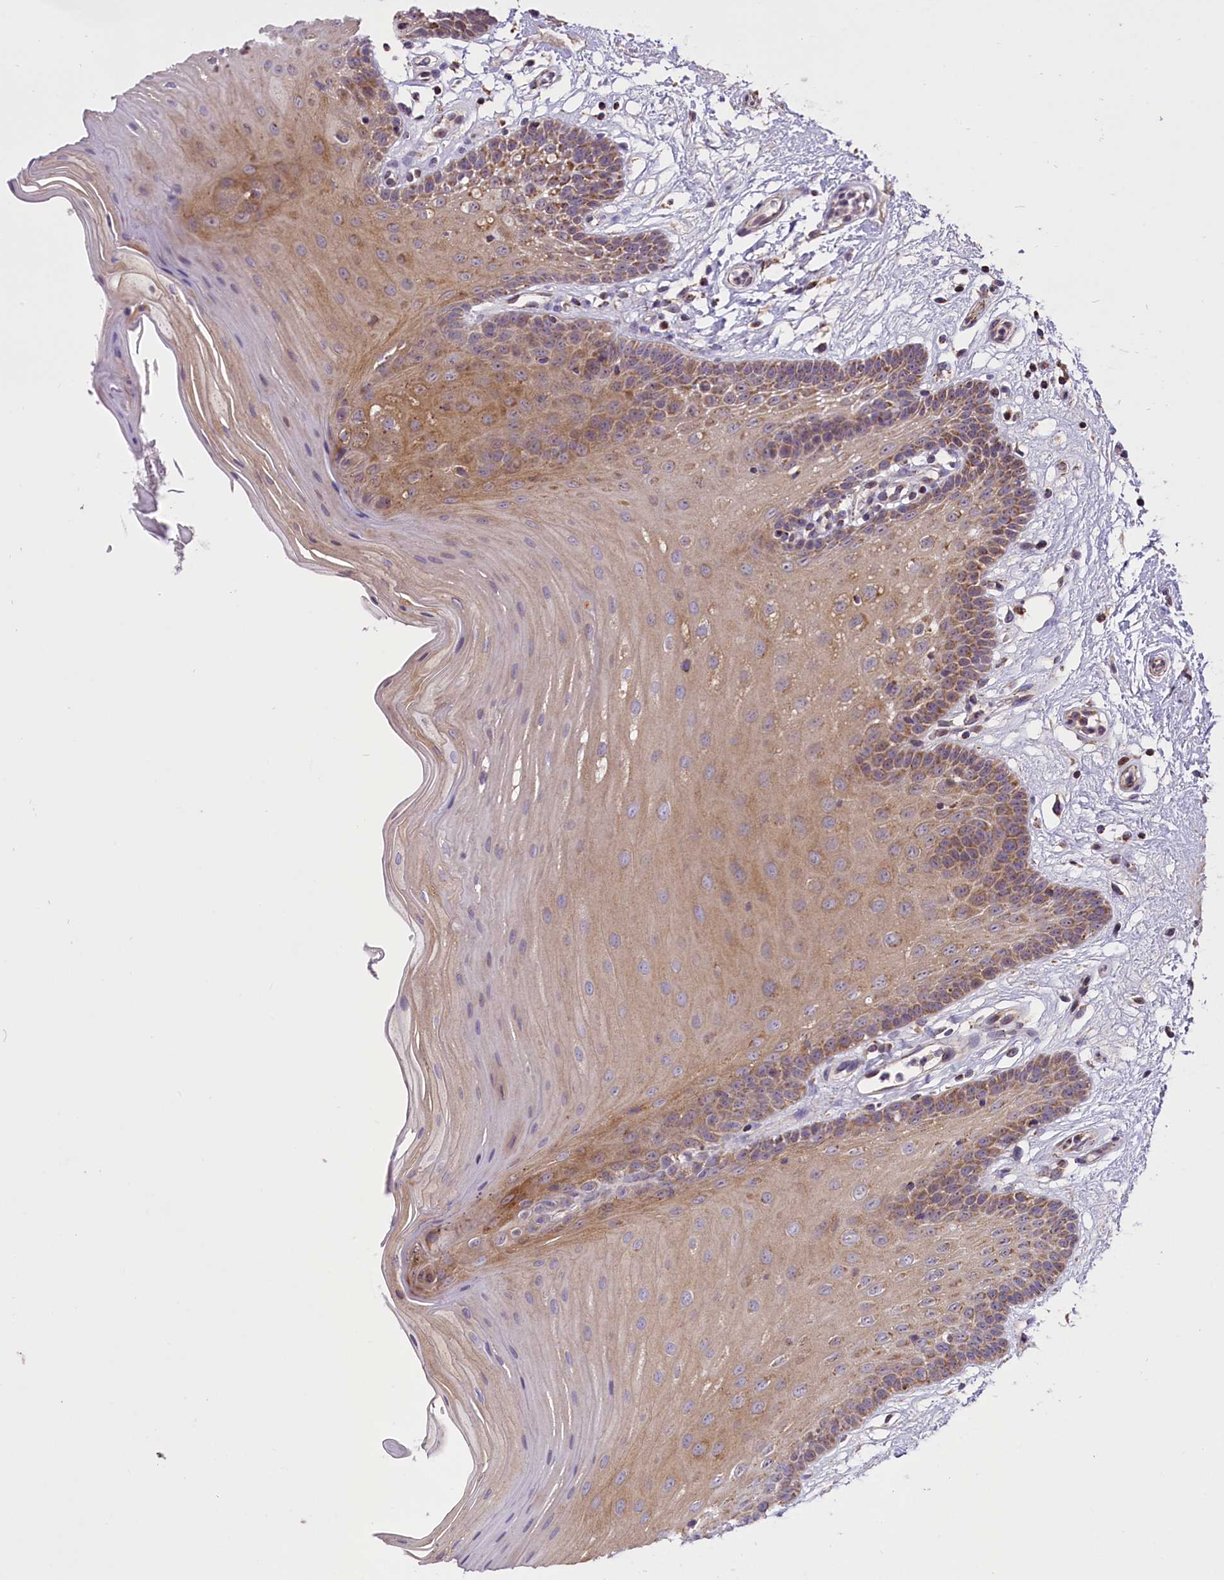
{"staining": {"intensity": "moderate", "quantity": ">75%", "location": "cytoplasmic/membranous"}, "tissue": "oral mucosa", "cell_type": "Squamous epithelial cells", "image_type": "normal", "snomed": [{"axis": "morphology", "description": "Normal tissue, NOS"}, {"axis": "morphology", "description": "Squamous cell carcinoma, NOS"}, {"axis": "topography", "description": "Skeletal muscle"}, {"axis": "topography", "description": "Oral tissue"}, {"axis": "topography", "description": "Head-Neck"}], "caption": "Squamous epithelial cells display moderate cytoplasmic/membranous positivity in about >75% of cells in normal oral mucosa. (DAB (3,3'-diaminobenzidine) IHC, brown staining for protein, blue staining for nuclei).", "gene": "GLRX5", "patient": {"sex": "male", "age": 71}}